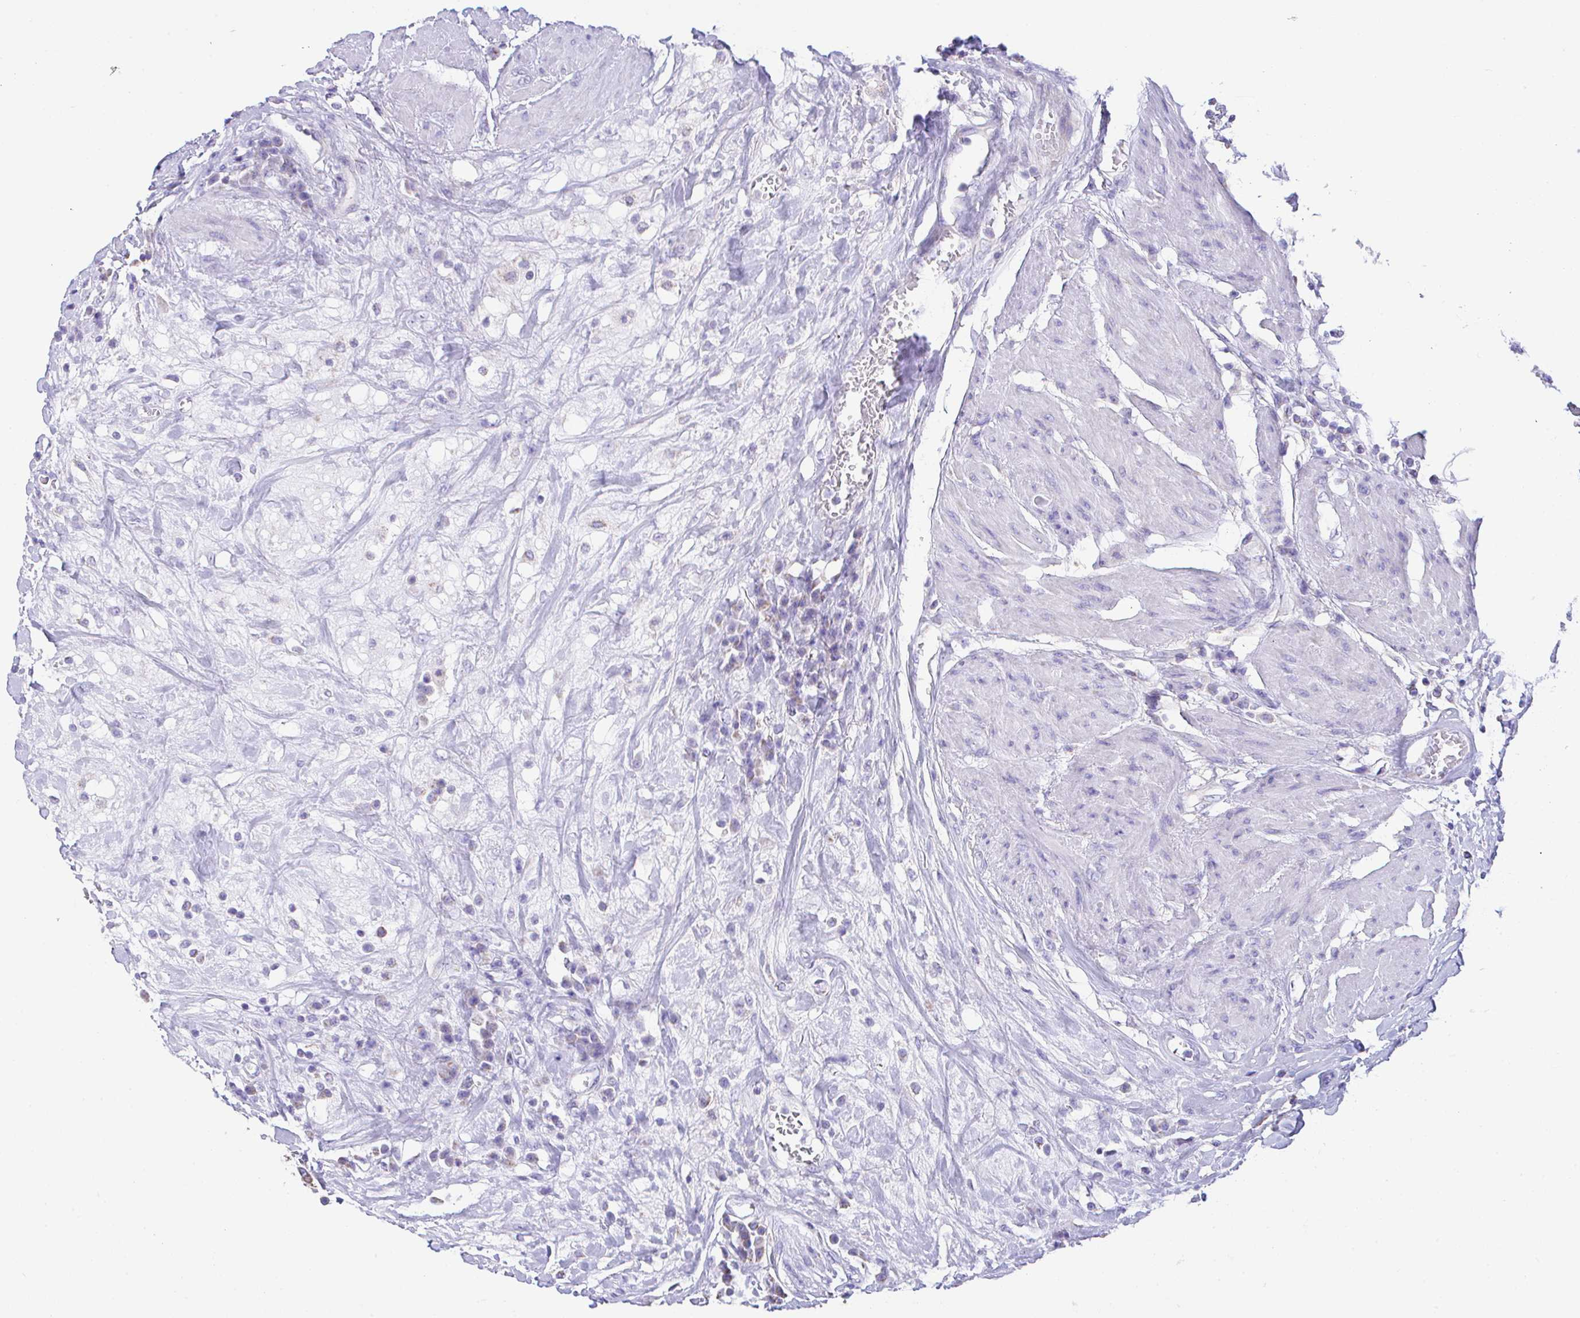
{"staining": {"intensity": "weak", "quantity": "<25%", "location": "cytoplasmic/membranous"}, "tissue": "urothelial cancer", "cell_type": "Tumor cells", "image_type": "cancer", "snomed": [{"axis": "morphology", "description": "Urothelial carcinoma, High grade"}, {"axis": "topography", "description": "Urinary bladder"}], "caption": "Urothelial carcinoma (high-grade) was stained to show a protein in brown. There is no significant expression in tumor cells.", "gene": "NLRP8", "patient": {"sex": "female", "age": 63}}